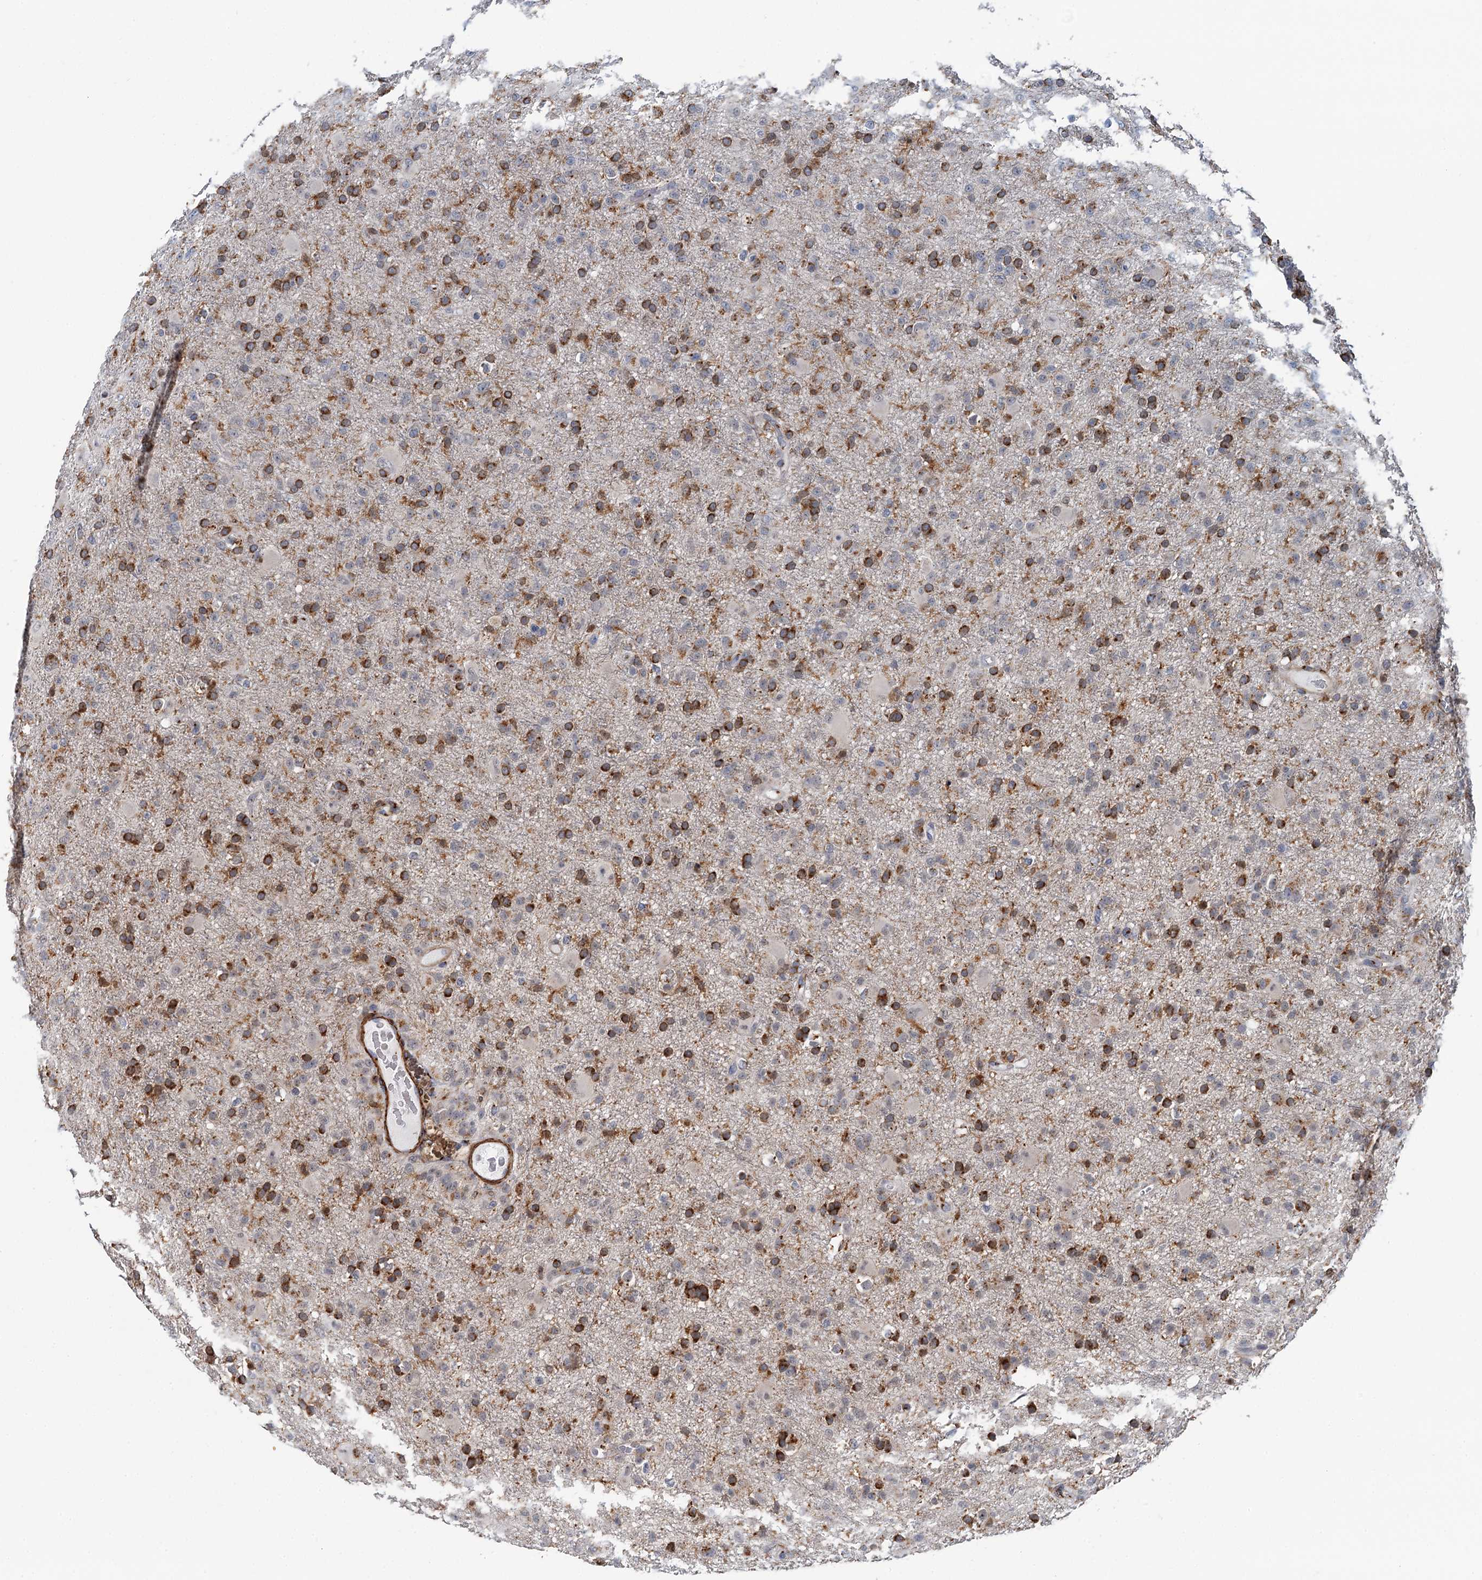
{"staining": {"intensity": "strong", "quantity": ">75%", "location": "cytoplasmic/membranous"}, "tissue": "glioma", "cell_type": "Tumor cells", "image_type": "cancer", "snomed": [{"axis": "morphology", "description": "Glioma, malignant, Low grade"}, {"axis": "topography", "description": "Brain"}], "caption": "Malignant glioma (low-grade) was stained to show a protein in brown. There is high levels of strong cytoplasmic/membranous positivity in approximately >75% of tumor cells.", "gene": "BET1L", "patient": {"sex": "male", "age": 65}}